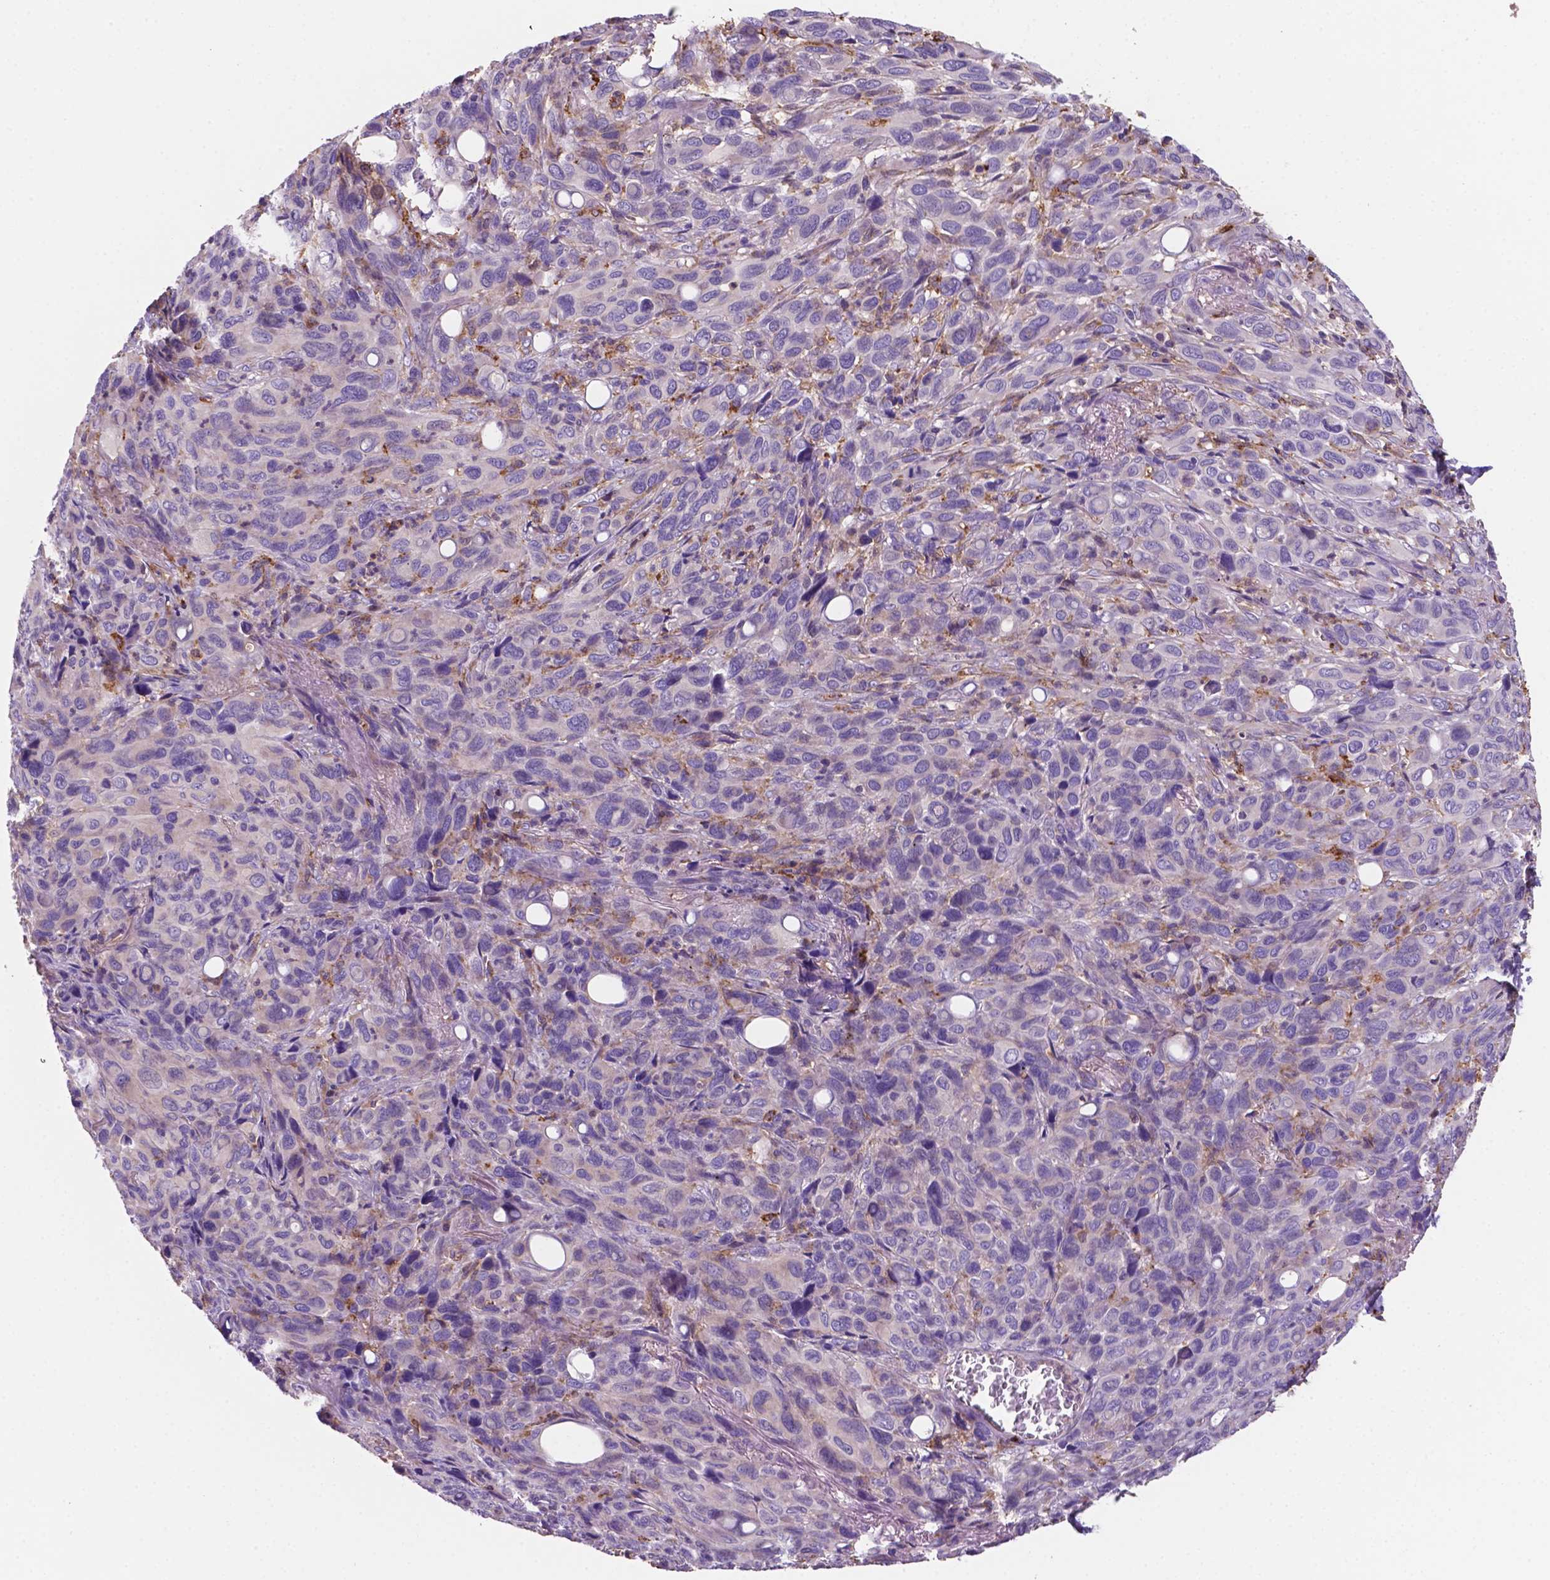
{"staining": {"intensity": "negative", "quantity": "none", "location": "none"}, "tissue": "melanoma", "cell_type": "Tumor cells", "image_type": "cancer", "snomed": [{"axis": "morphology", "description": "Malignant melanoma, Metastatic site"}, {"axis": "topography", "description": "Lung"}], "caption": "A micrograph of human malignant melanoma (metastatic site) is negative for staining in tumor cells. (Immunohistochemistry (ihc), brightfield microscopy, high magnification).", "gene": "MKRN2OS", "patient": {"sex": "male", "age": 48}}